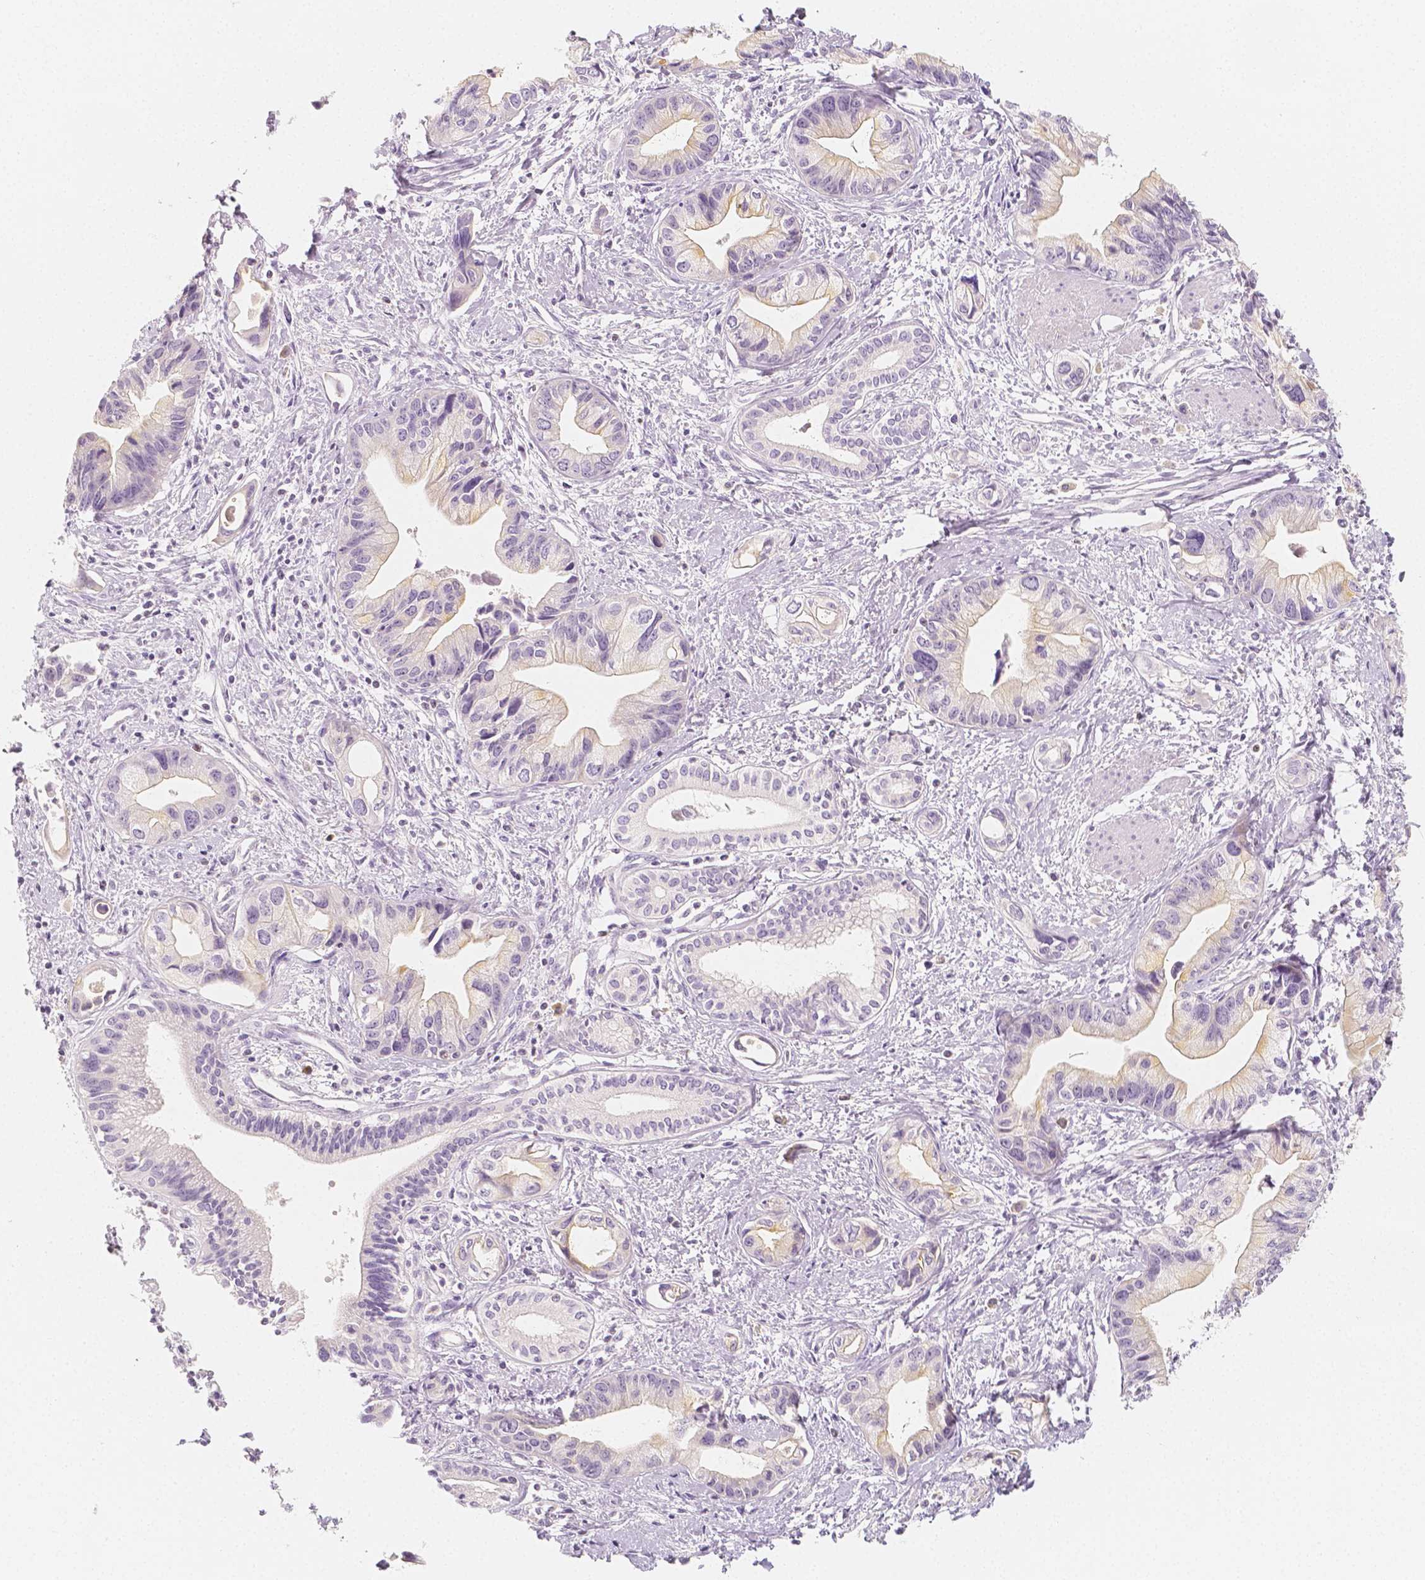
{"staining": {"intensity": "weak", "quantity": "<25%", "location": "cytoplasmic/membranous"}, "tissue": "pancreatic cancer", "cell_type": "Tumor cells", "image_type": "cancer", "snomed": [{"axis": "morphology", "description": "Adenocarcinoma, NOS"}, {"axis": "topography", "description": "Pancreas"}], "caption": "The micrograph shows no staining of tumor cells in pancreatic cancer (adenocarcinoma). (DAB immunohistochemistry, high magnification).", "gene": "BATF", "patient": {"sex": "female", "age": 61}}